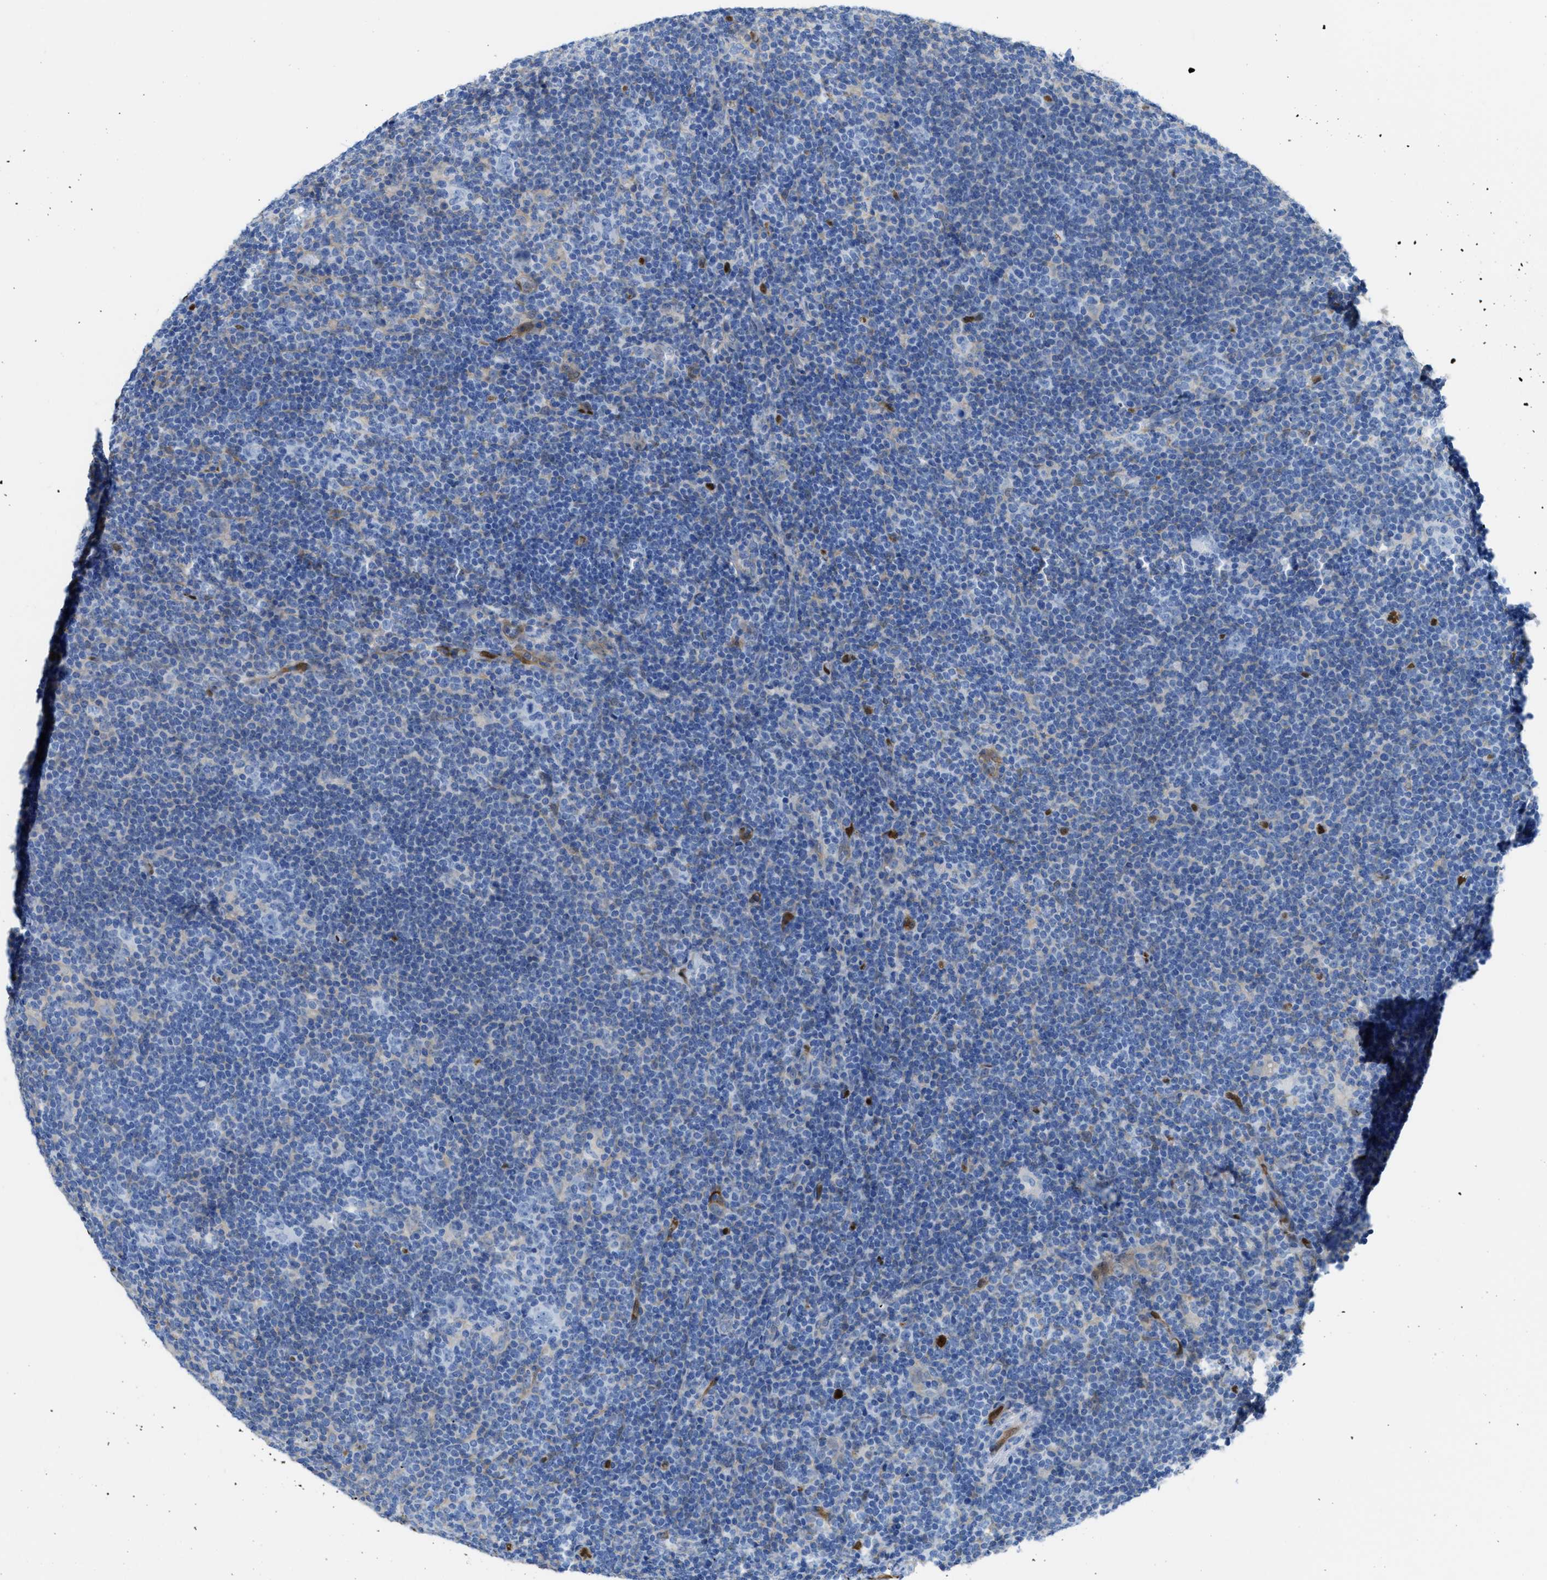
{"staining": {"intensity": "negative", "quantity": "none", "location": "none"}, "tissue": "lymphoma", "cell_type": "Tumor cells", "image_type": "cancer", "snomed": [{"axis": "morphology", "description": "Hodgkin's disease, NOS"}, {"axis": "topography", "description": "Lymph node"}], "caption": "Immunohistochemical staining of Hodgkin's disease demonstrates no significant staining in tumor cells.", "gene": "ASS1", "patient": {"sex": "female", "age": 57}}